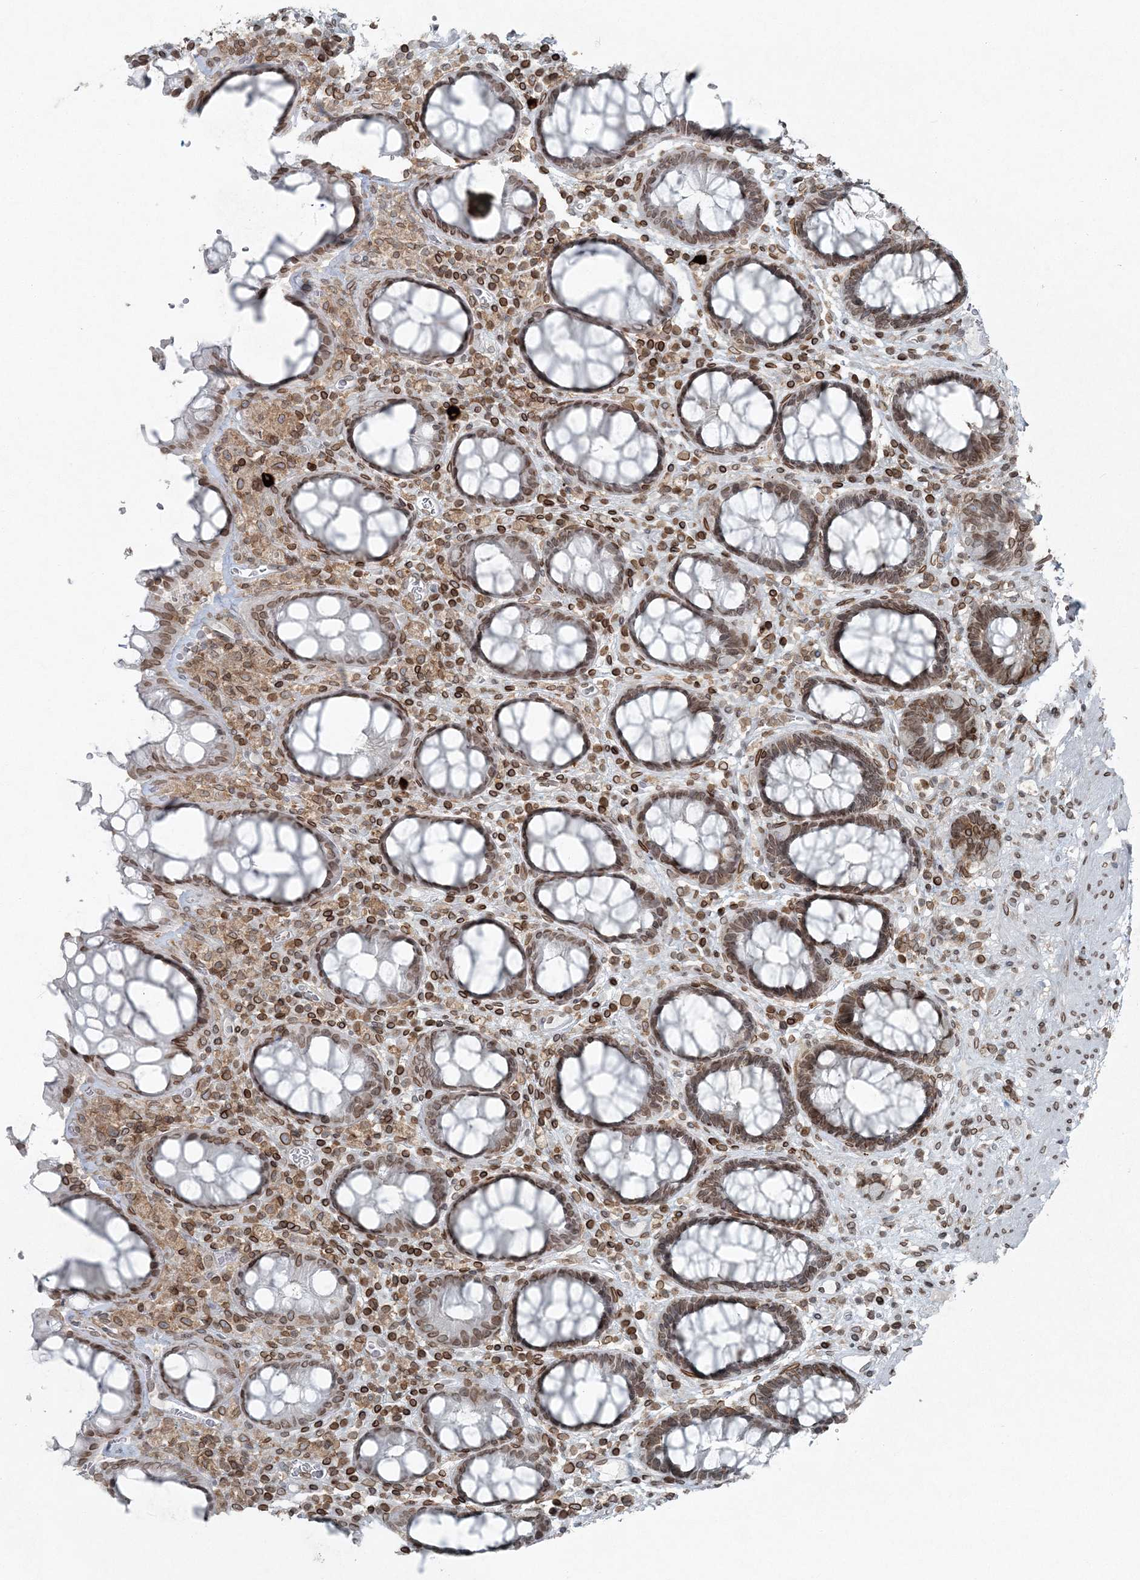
{"staining": {"intensity": "moderate", "quantity": ">75%", "location": "cytoplasmic/membranous,nuclear"}, "tissue": "rectum", "cell_type": "Glandular cells", "image_type": "normal", "snomed": [{"axis": "morphology", "description": "Normal tissue, NOS"}, {"axis": "topography", "description": "Rectum"}], "caption": "IHC histopathology image of benign human rectum stained for a protein (brown), which exhibits medium levels of moderate cytoplasmic/membranous,nuclear staining in approximately >75% of glandular cells.", "gene": "GJD4", "patient": {"sex": "male", "age": 64}}